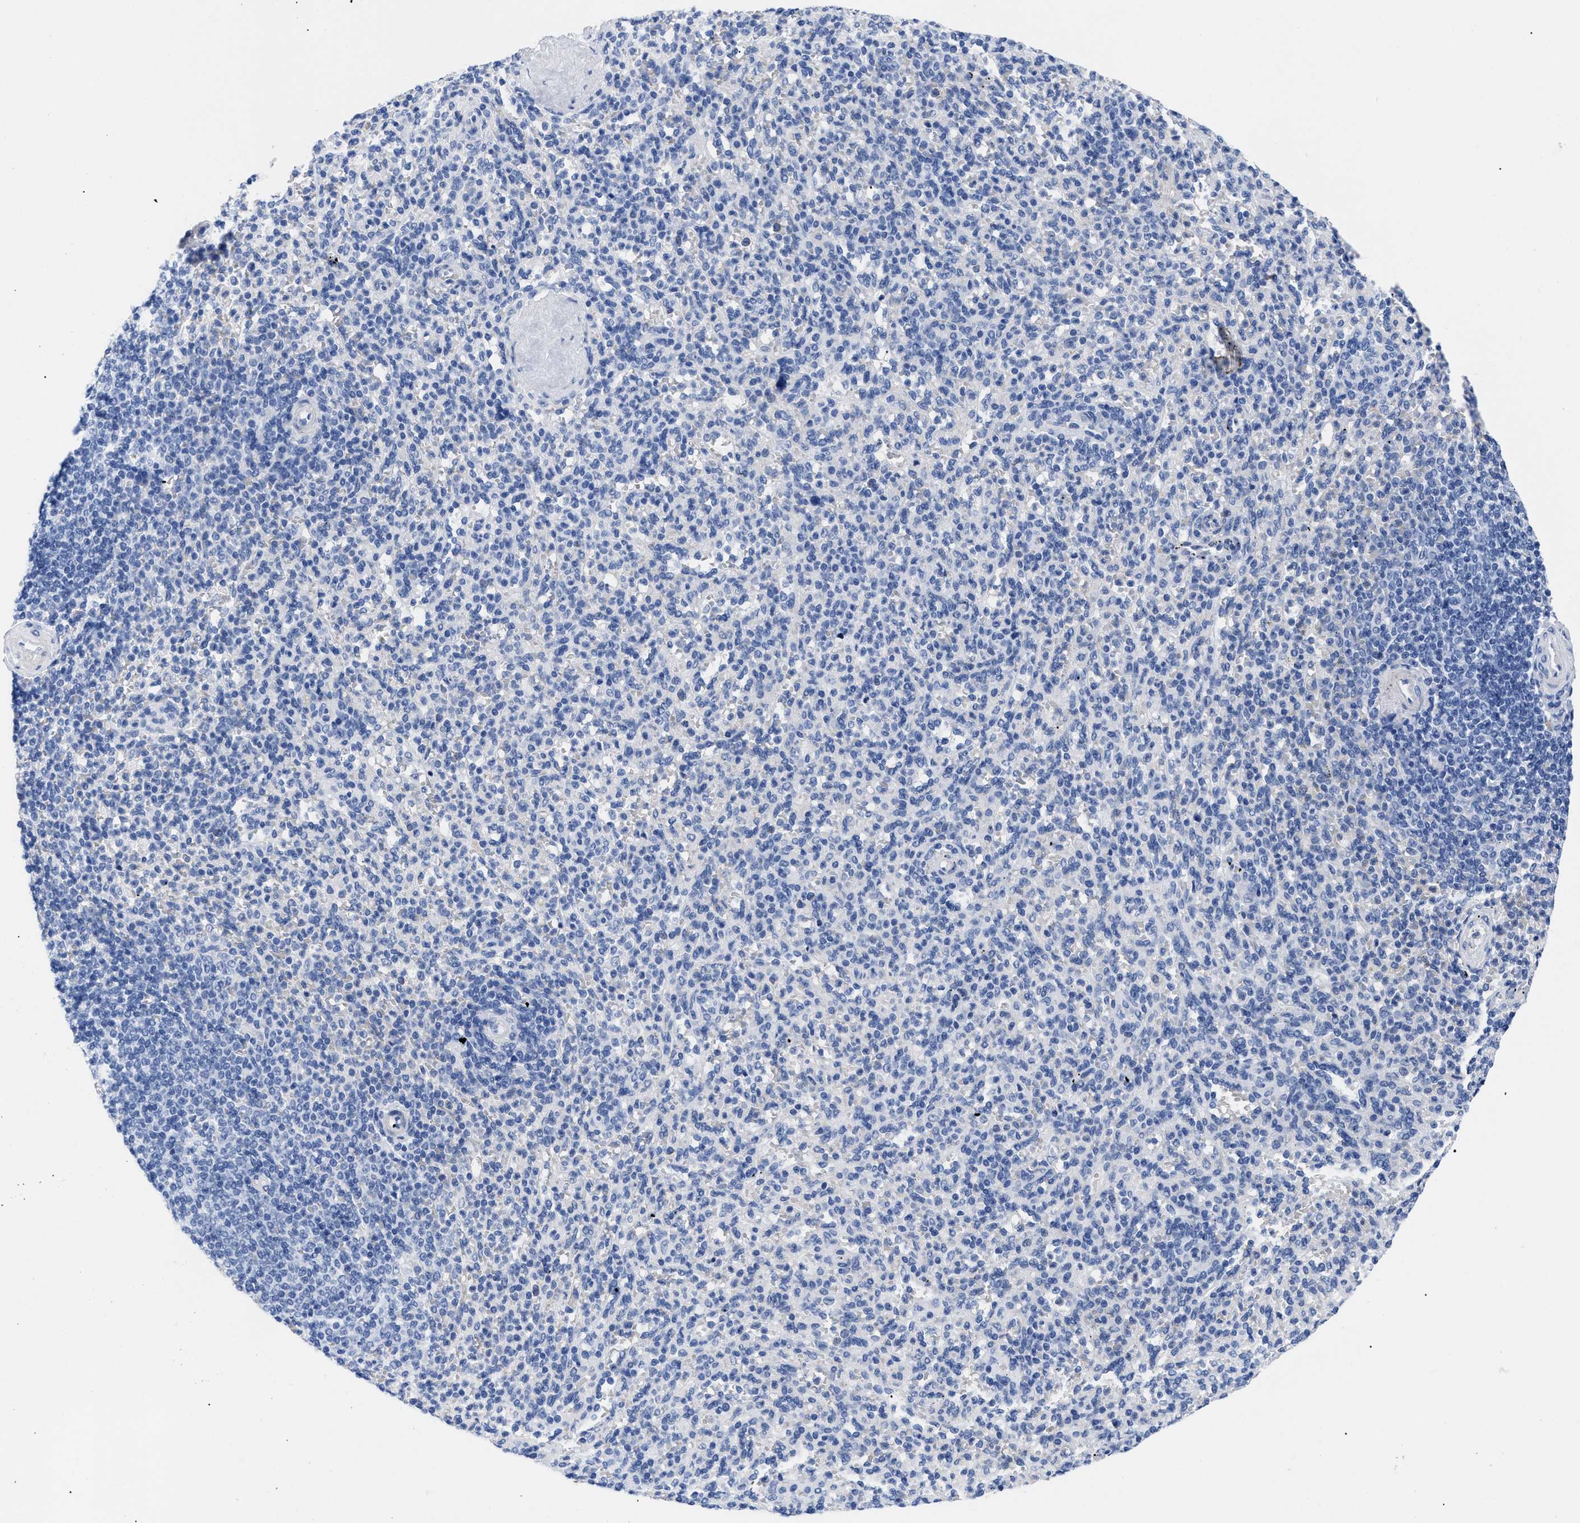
{"staining": {"intensity": "negative", "quantity": "none", "location": "none"}, "tissue": "spleen", "cell_type": "Cells in red pulp", "image_type": "normal", "snomed": [{"axis": "morphology", "description": "Normal tissue, NOS"}, {"axis": "topography", "description": "Spleen"}], "caption": "High magnification brightfield microscopy of normal spleen stained with DAB (brown) and counterstained with hematoxylin (blue): cells in red pulp show no significant positivity.", "gene": "DUSP26", "patient": {"sex": "male", "age": 36}}